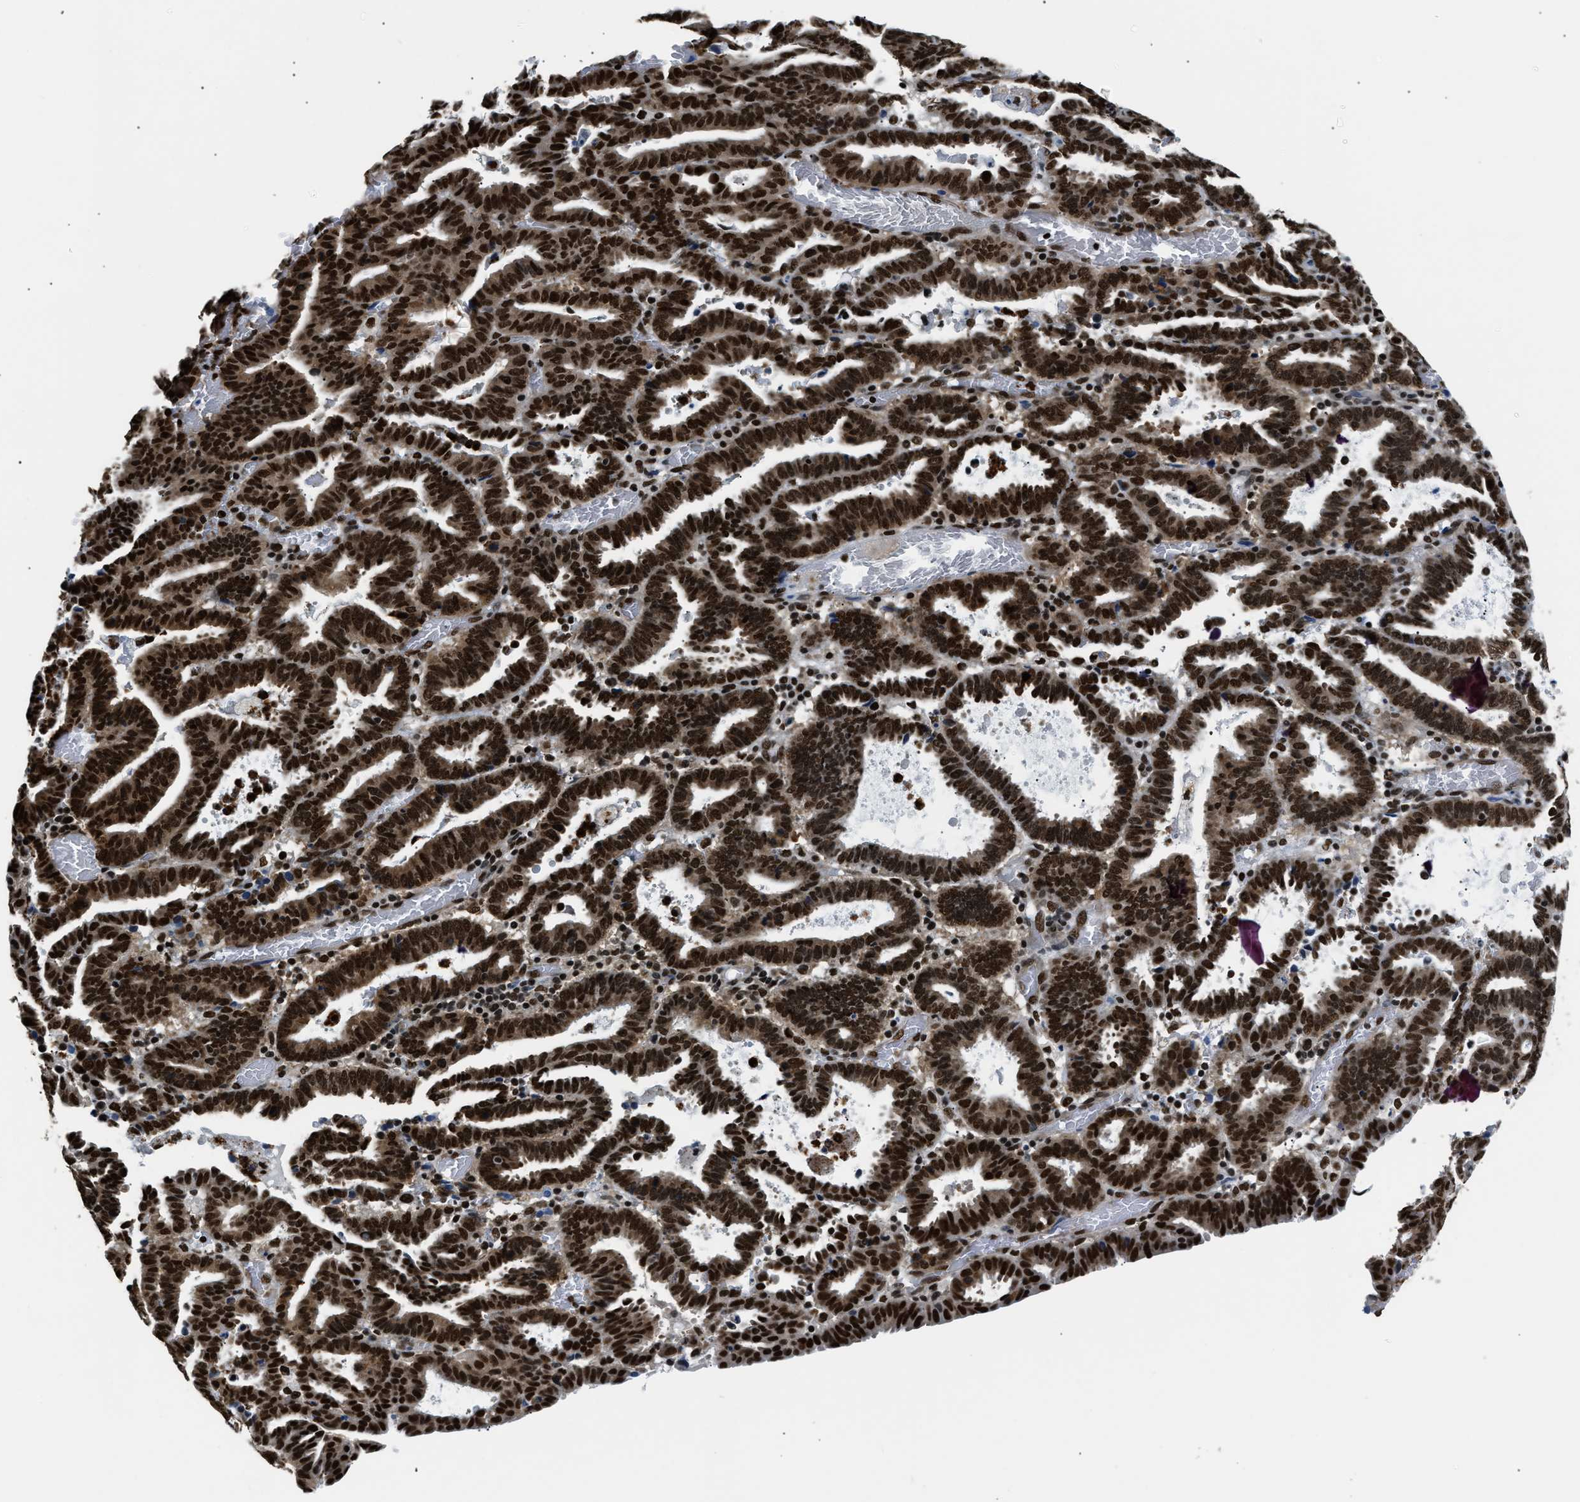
{"staining": {"intensity": "strong", "quantity": ">75%", "location": "nuclear"}, "tissue": "endometrial cancer", "cell_type": "Tumor cells", "image_type": "cancer", "snomed": [{"axis": "morphology", "description": "Adenocarcinoma, NOS"}, {"axis": "topography", "description": "Uterus"}], "caption": "Immunohistochemistry (IHC) image of neoplastic tissue: endometrial cancer stained using immunohistochemistry reveals high levels of strong protein expression localized specifically in the nuclear of tumor cells, appearing as a nuclear brown color.", "gene": "CCNDBP1", "patient": {"sex": "female", "age": 83}}